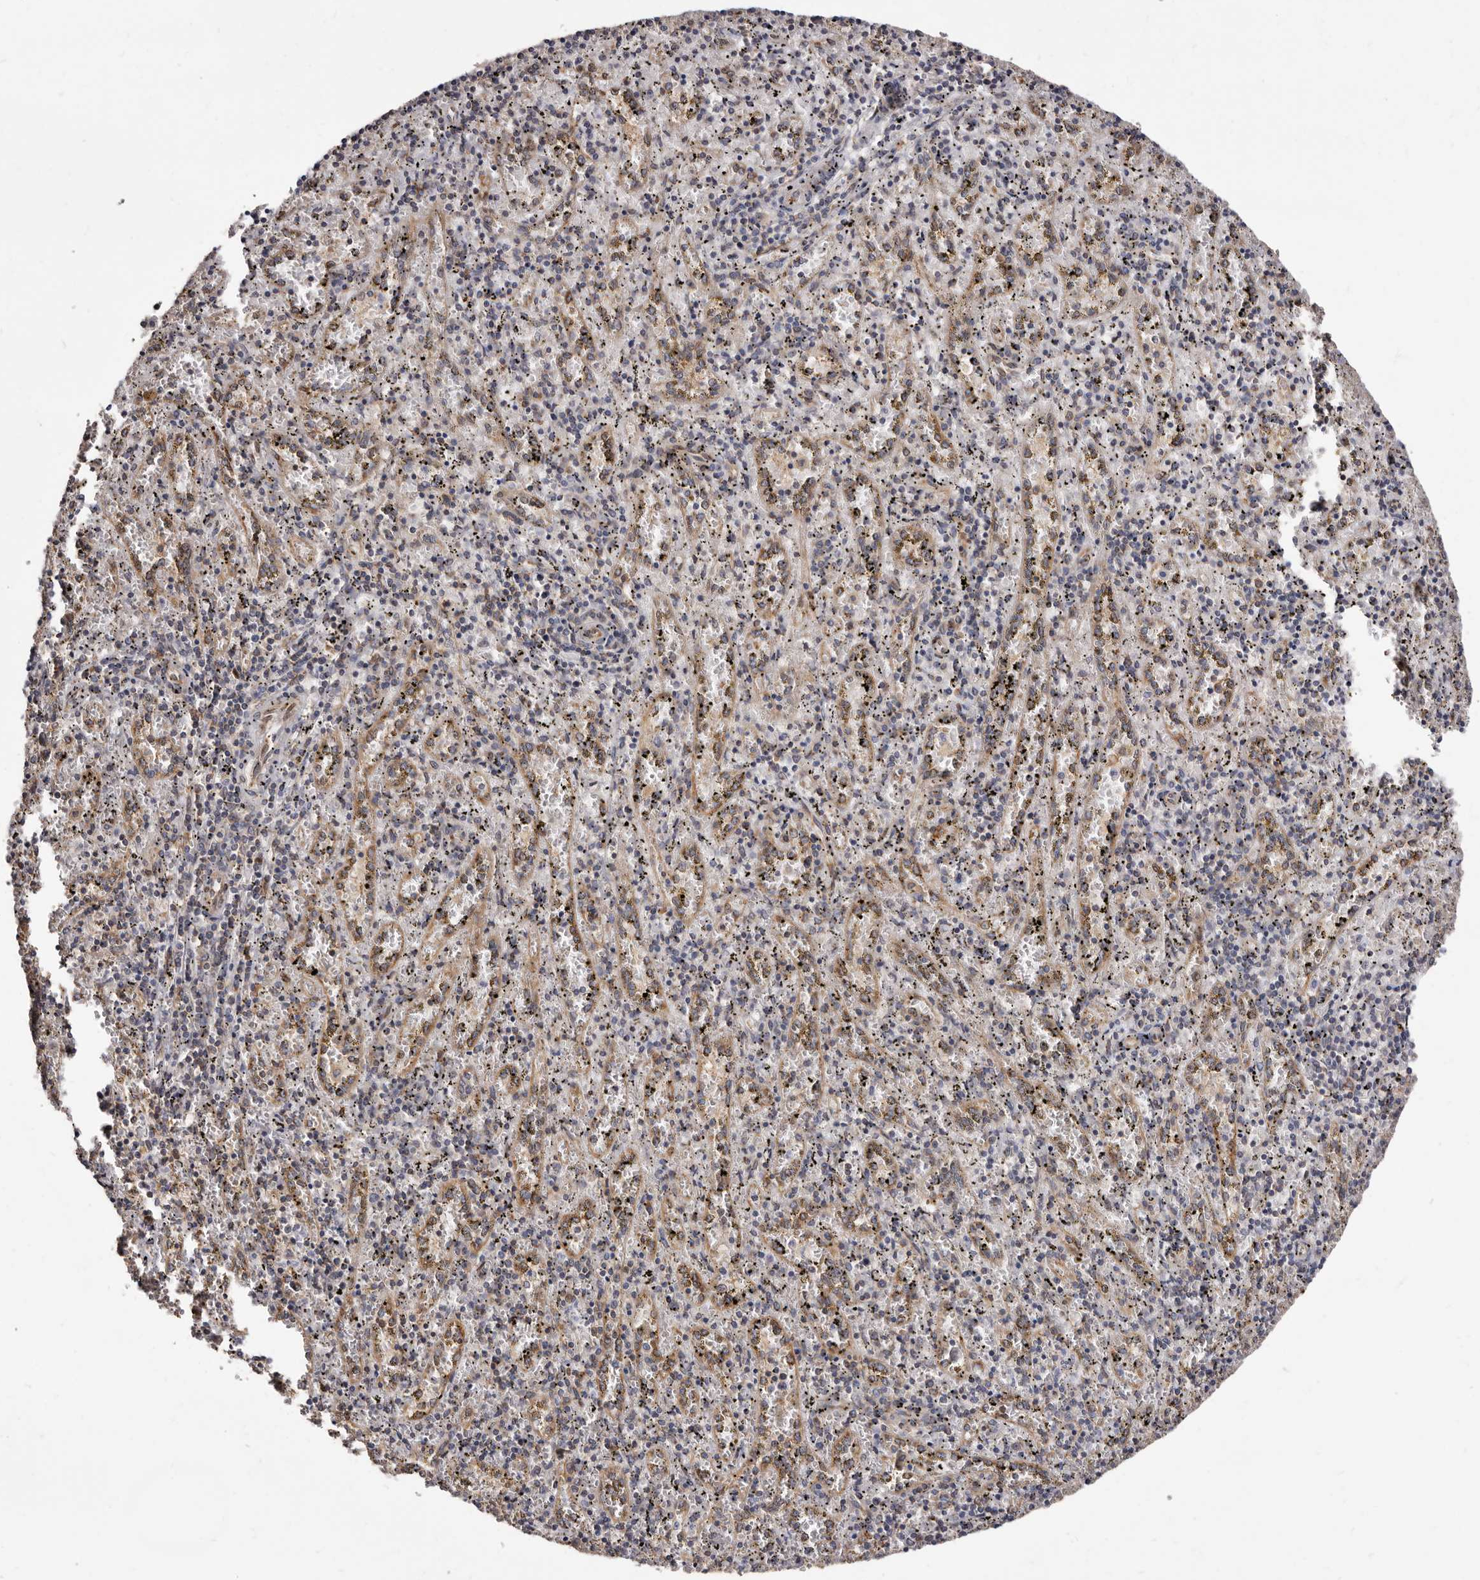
{"staining": {"intensity": "weak", "quantity": "<25%", "location": "cytoplasmic/membranous"}, "tissue": "spleen", "cell_type": "Cells in red pulp", "image_type": "normal", "snomed": [{"axis": "morphology", "description": "Normal tissue, NOS"}, {"axis": "topography", "description": "Spleen"}], "caption": "High power microscopy micrograph of an immunohistochemistry image of benign spleen, revealing no significant positivity in cells in red pulp. (DAB (3,3'-diaminobenzidine) IHC visualized using brightfield microscopy, high magnification).", "gene": "COQ8B", "patient": {"sex": "male", "age": 11}}